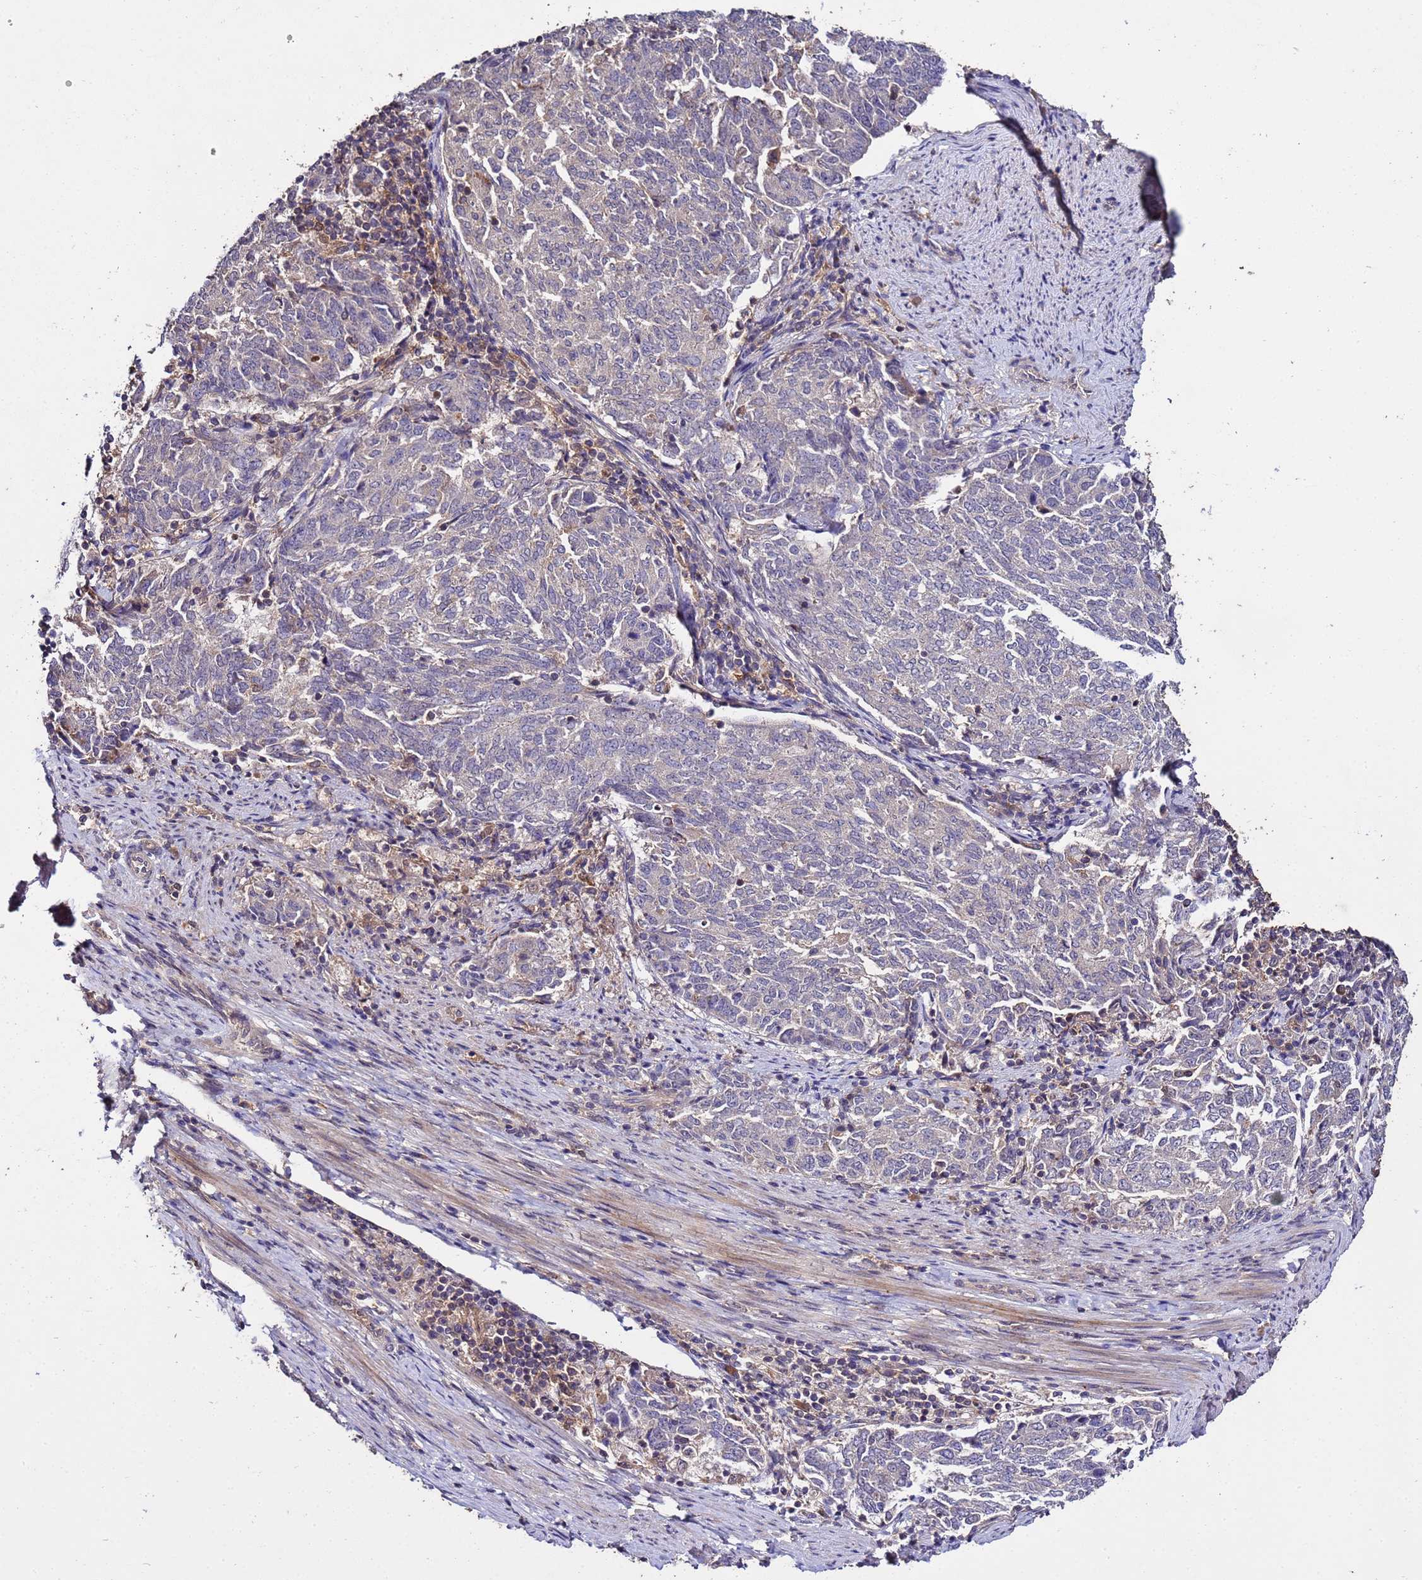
{"staining": {"intensity": "negative", "quantity": "none", "location": "none"}, "tissue": "endometrial cancer", "cell_type": "Tumor cells", "image_type": "cancer", "snomed": [{"axis": "morphology", "description": "Adenocarcinoma, NOS"}, {"axis": "topography", "description": "Endometrium"}], "caption": "Immunohistochemistry (IHC) of human endometrial cancer (adenocarcinoma) reveals no positivity in tumor cells. (Brightfield microscopy of DAB immunohistochemistry at high magnification).", "gene": "GSPT2", "patient": {"sex": "female", "age": 80}}